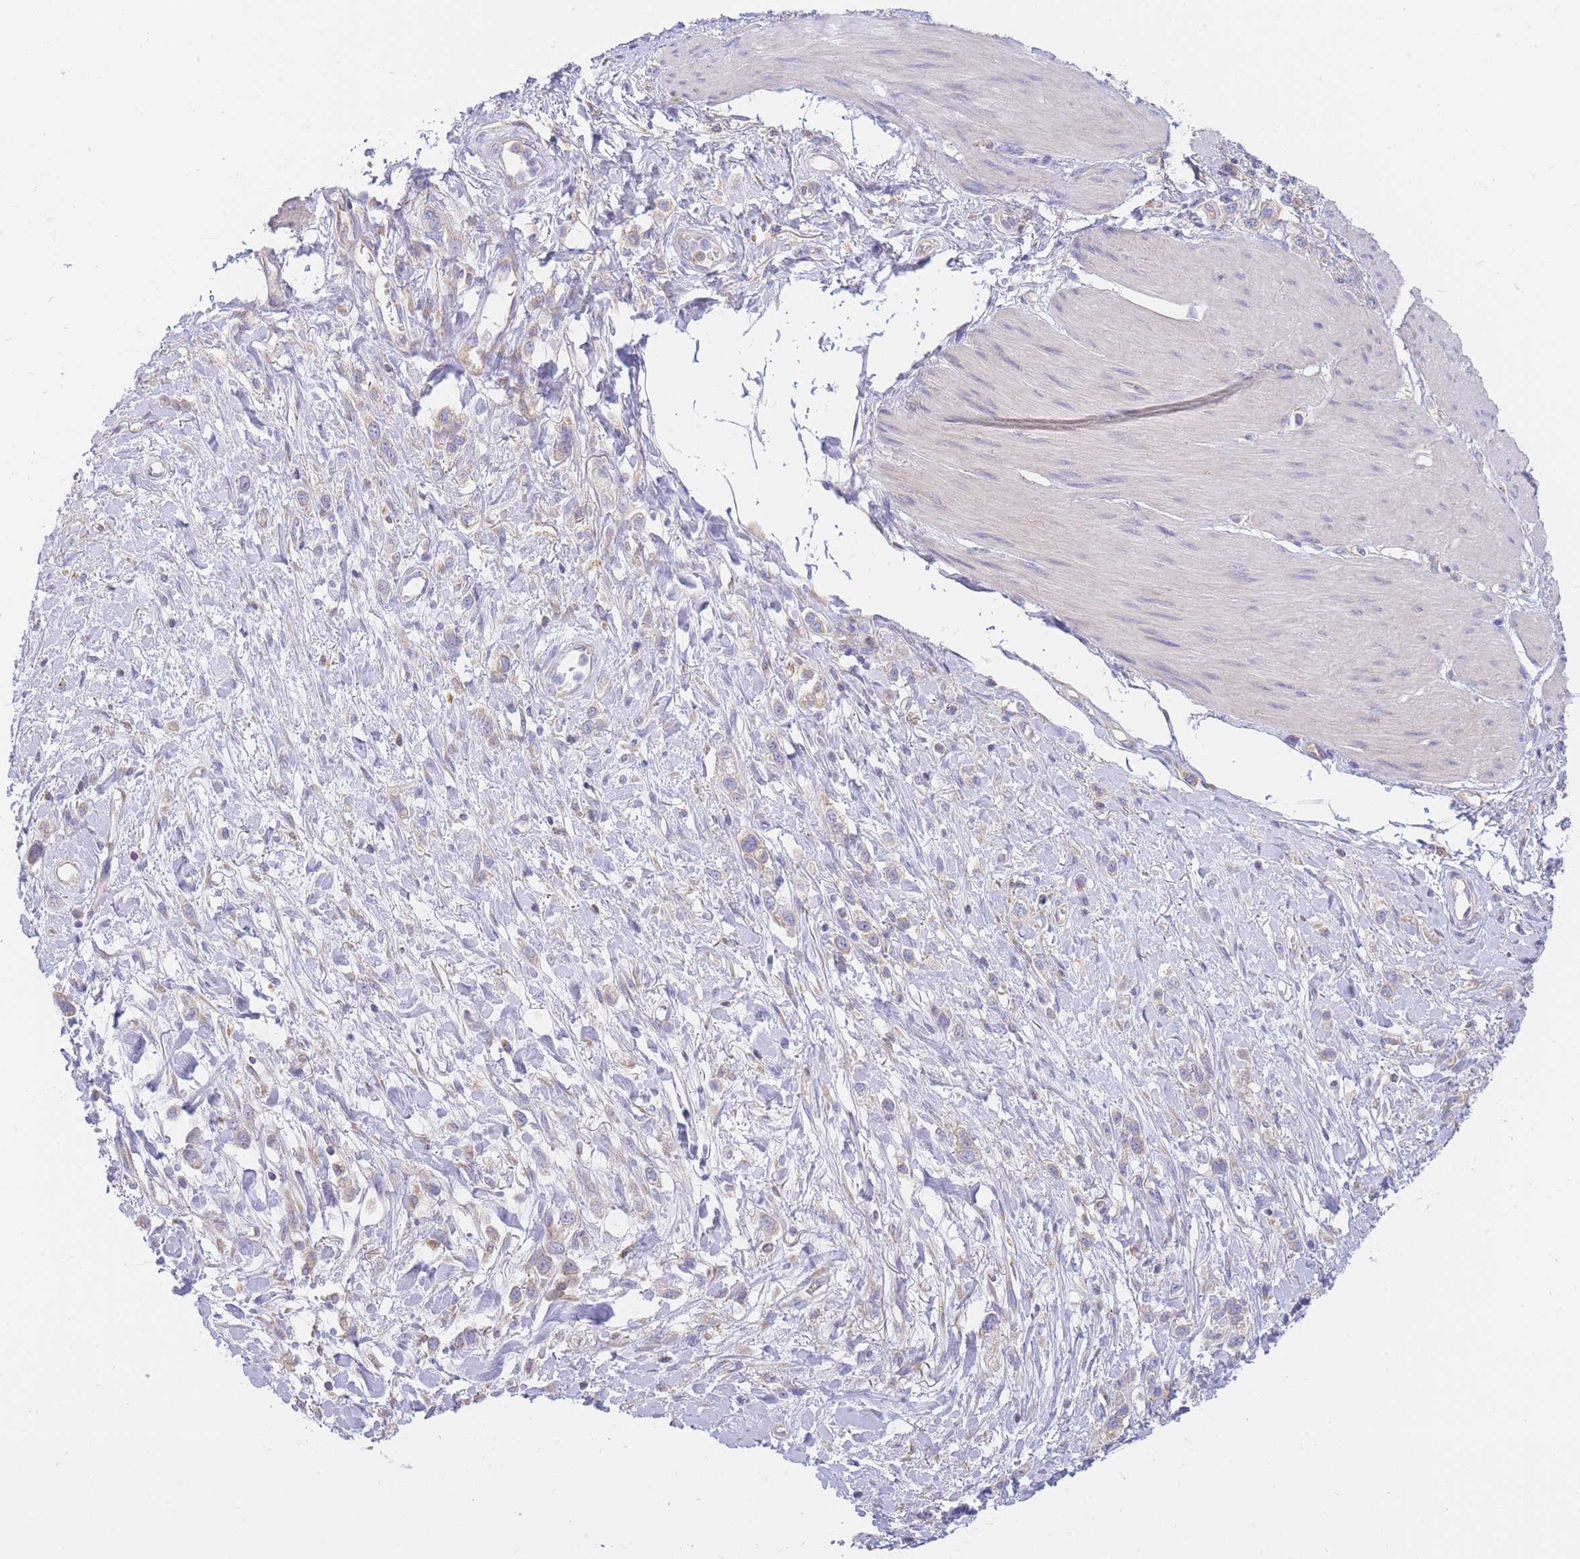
{"staining": {"intensity": "negative", "quantity": "none", "location": "none"}, "tissue": "stomach cancer", "cell_type": "Tumor cells", "image_type": "cancer", "snomed": [{"axis": "morphology", "description": "Adenocarcinoma, NOS"}, {"axis": "topography", "description": "Stomach"}], "caption": "There is no significant positivity in tumor cells of stomach cancer (adenocarcinoma). (Brightfield microscopy of DAB immunohistochemistry (IHC) at high magnification).", "gene": "SH2B2", "patient": {"sex": "female", "age": 65}}